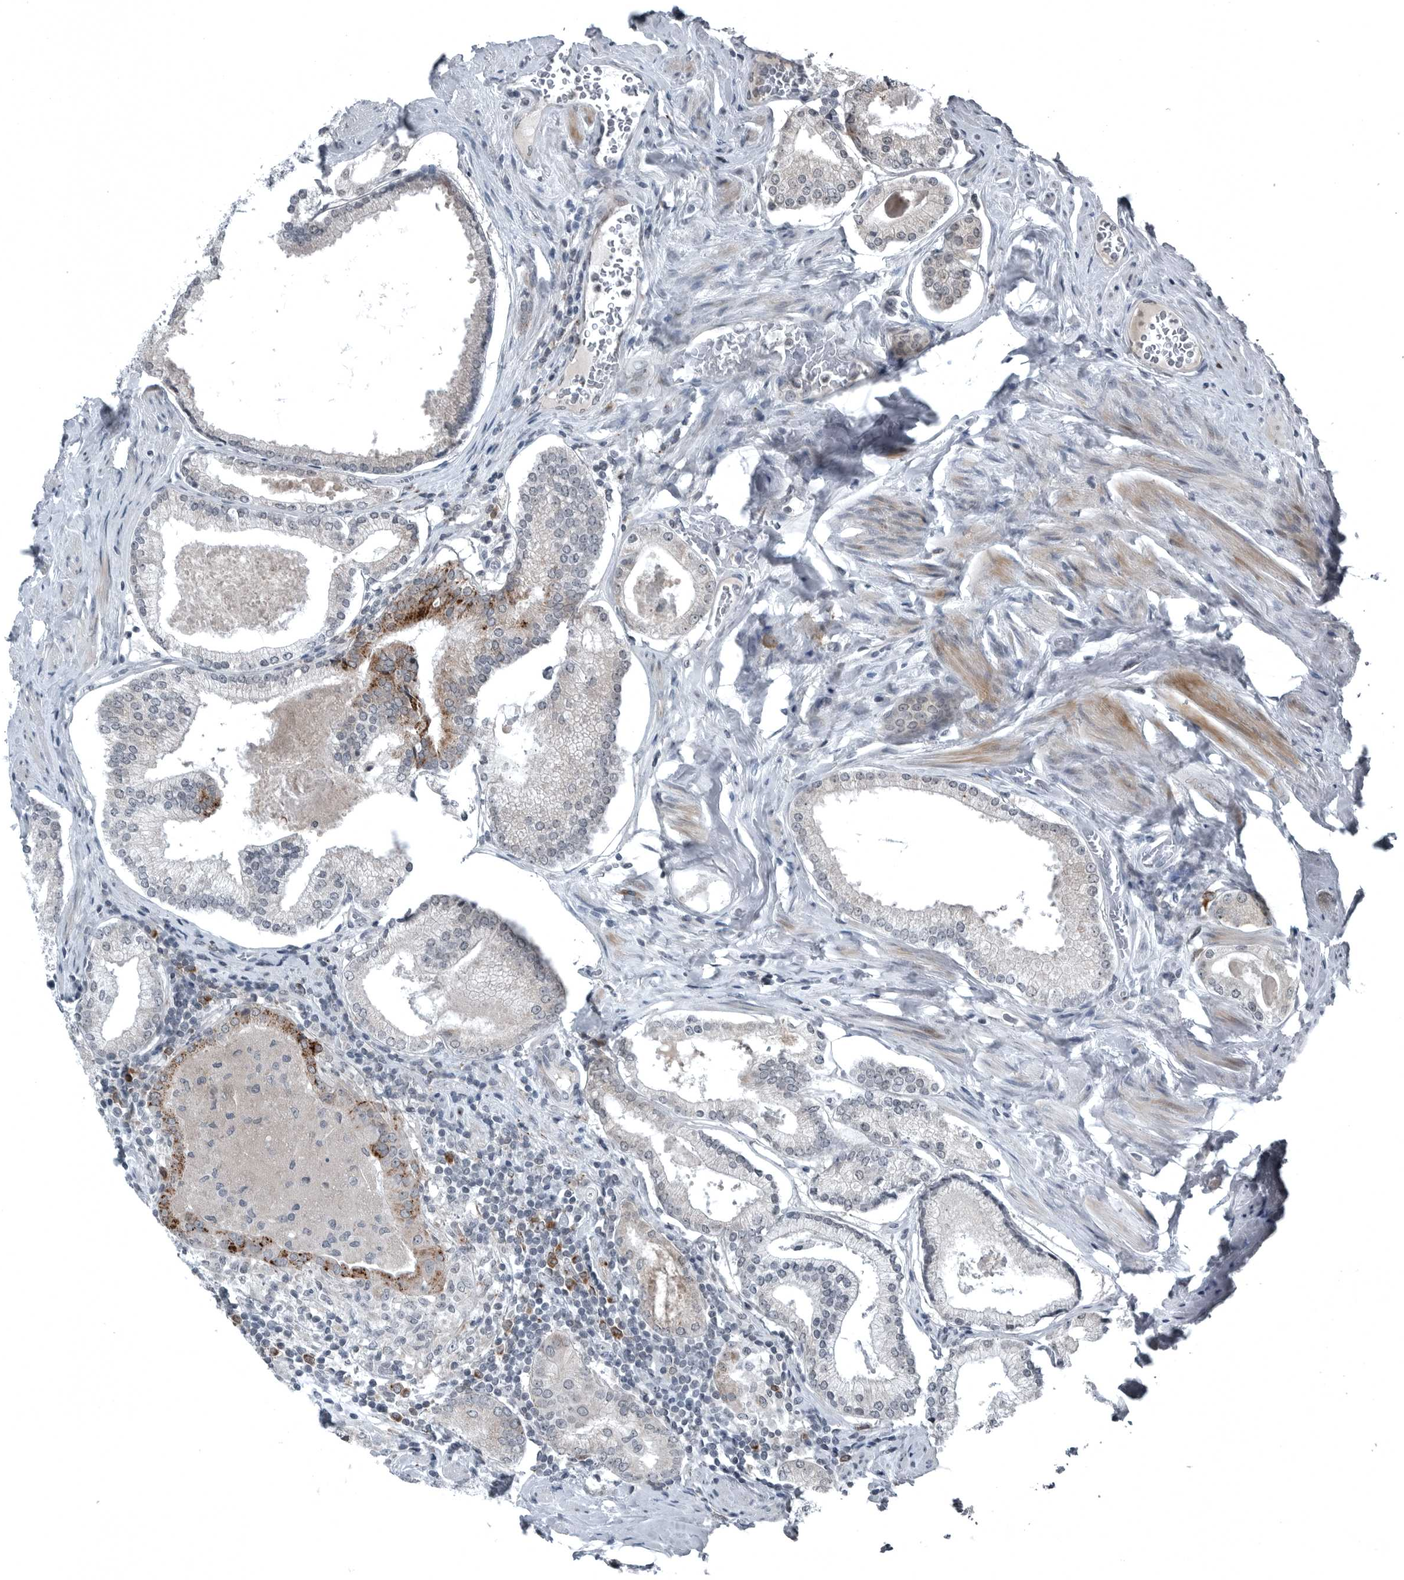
{"staining": {"intensity": "negative", "quantity": "none", "location": "none"}, "tissue": "prostate cancer", "cell_type": "Tumor cells", "image_type": "cancer", "snomed": [{"axis": "morphology", "description": "Adenocarcinoma, Low grade"}, {"axis": "topography", "description": "Prostate"}], "caption": "Prostate cancer (low-grade adenocarcinoma) was stained to show a protein in brown. There is no significant staining in tumor cells.", "gene": "GAK", "patient": {"sex": "male", "age": 71}}